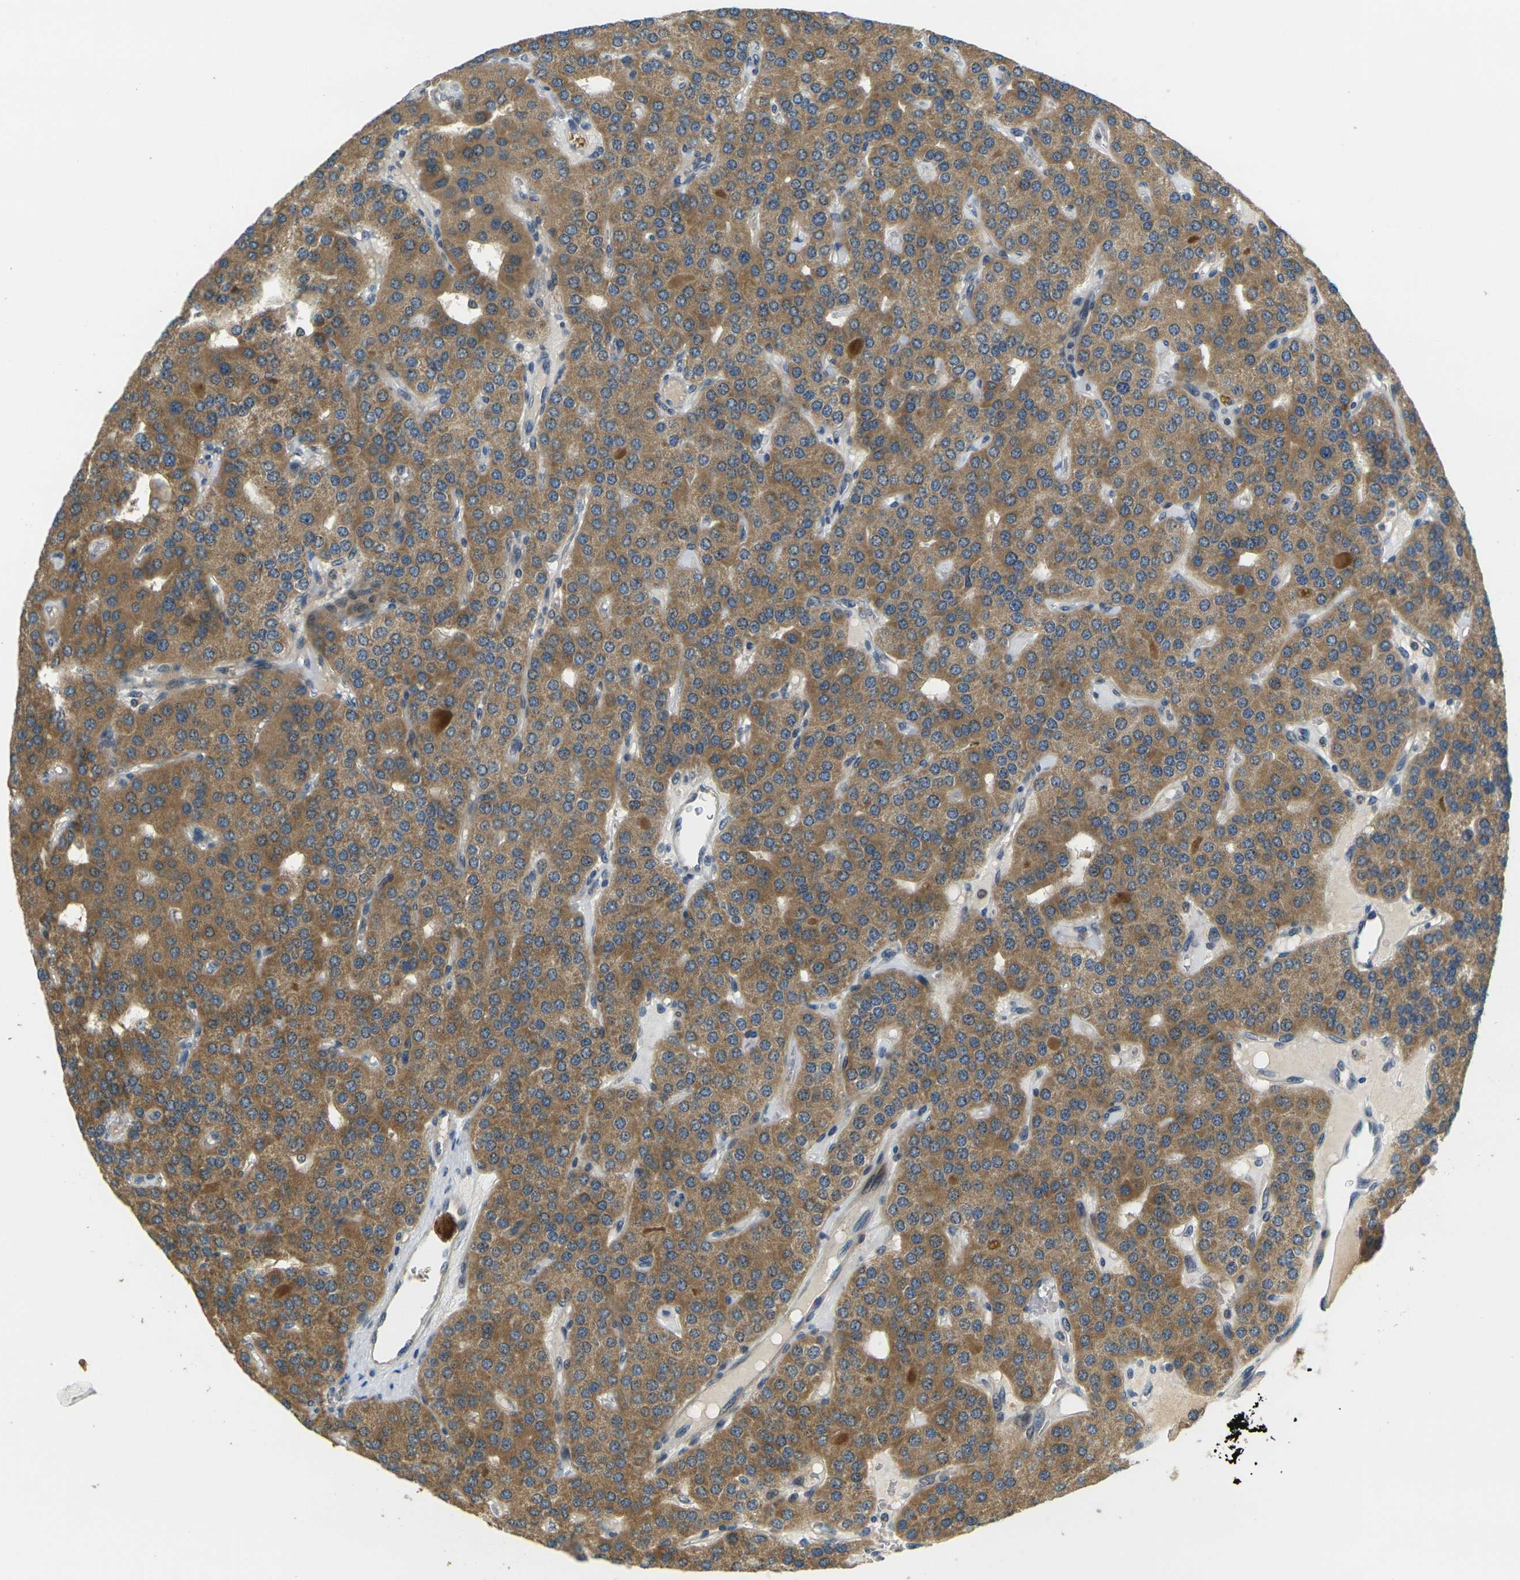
{"staining": {"intensity": "moderate", "quantity": ">75%", "location": "cytoplasmic/membranous"}, "tissue": "parathyroid gland", "cell_type": "Glandular cells", "image_type": "normal", "snomed": [{"axis": "morphology", "description": "Normal tissue, NOS"}, {"axis": "morphology", "description": "Adenoma, NOS"}, {"axis": "topography", "description": "Parathyroid gland"}], "caption": "Human parathyroid gland stained with a protein marker displays moderate staining in glandular cells.", "gene": "KLHL8", "patient": {"sex": "female", "age": 86}}